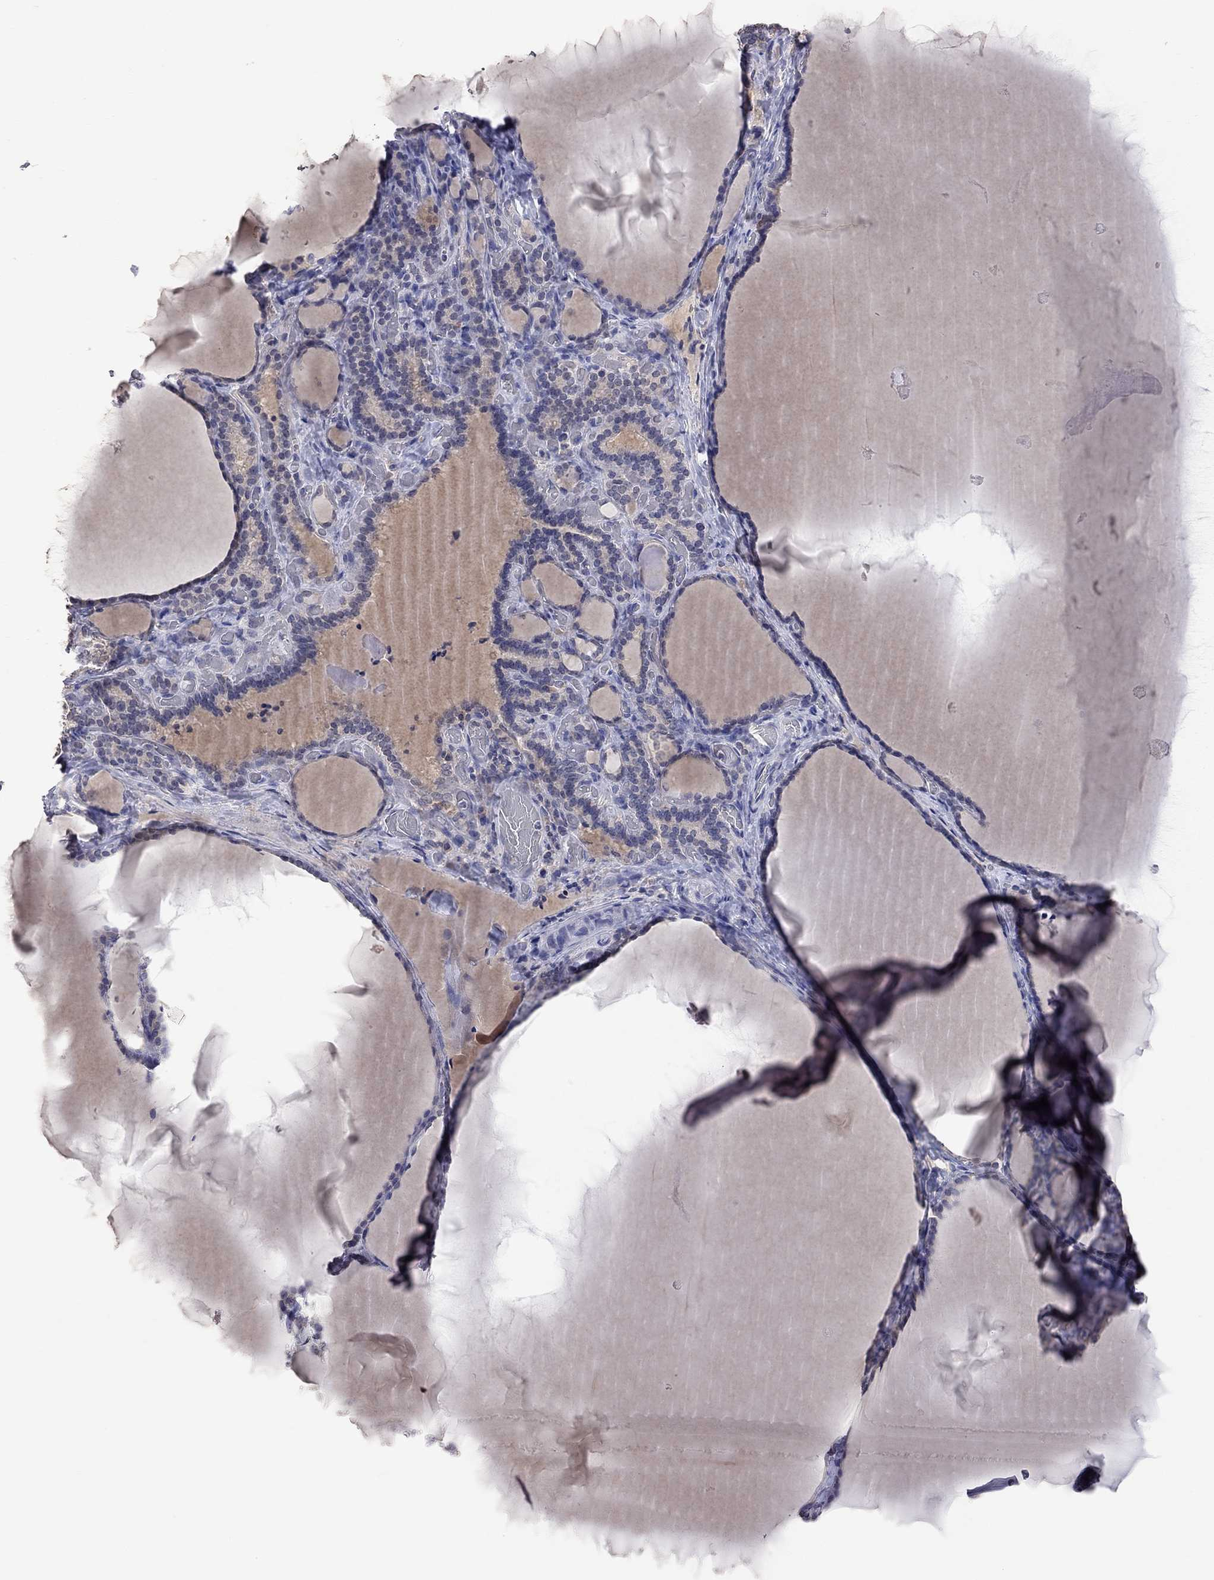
{"staining": {"intensity": "weak", "quantity": "25%-75%", "location": "cytoplasmic/membranous"}, "tissue": "thyroid gland", "cell_type": "Glandular cells", "image_type": "normal", "snomed": [{"axis": "morphology", "description": "Normal tissue, NOS"}, {"axis": "morphology", "description": "Hyperplasia, NOS"}, {"axis": "topography", "description": "Thyroid gland"}], "caption": "Immunohistochemistry staining of normal thyroid gland, which demonstrates low levels of weak cytoplasmic/membranous positivity in about 25%-75% of glandular cells indicating weak cytoplasmic/membranous protein expression. The staining was performed using DAB (brown) for protein detection and nuclei were counterstained in hematoxylin (blue).", "gene": "HTR6", "patient": {"sex": "female", "age": 27}}